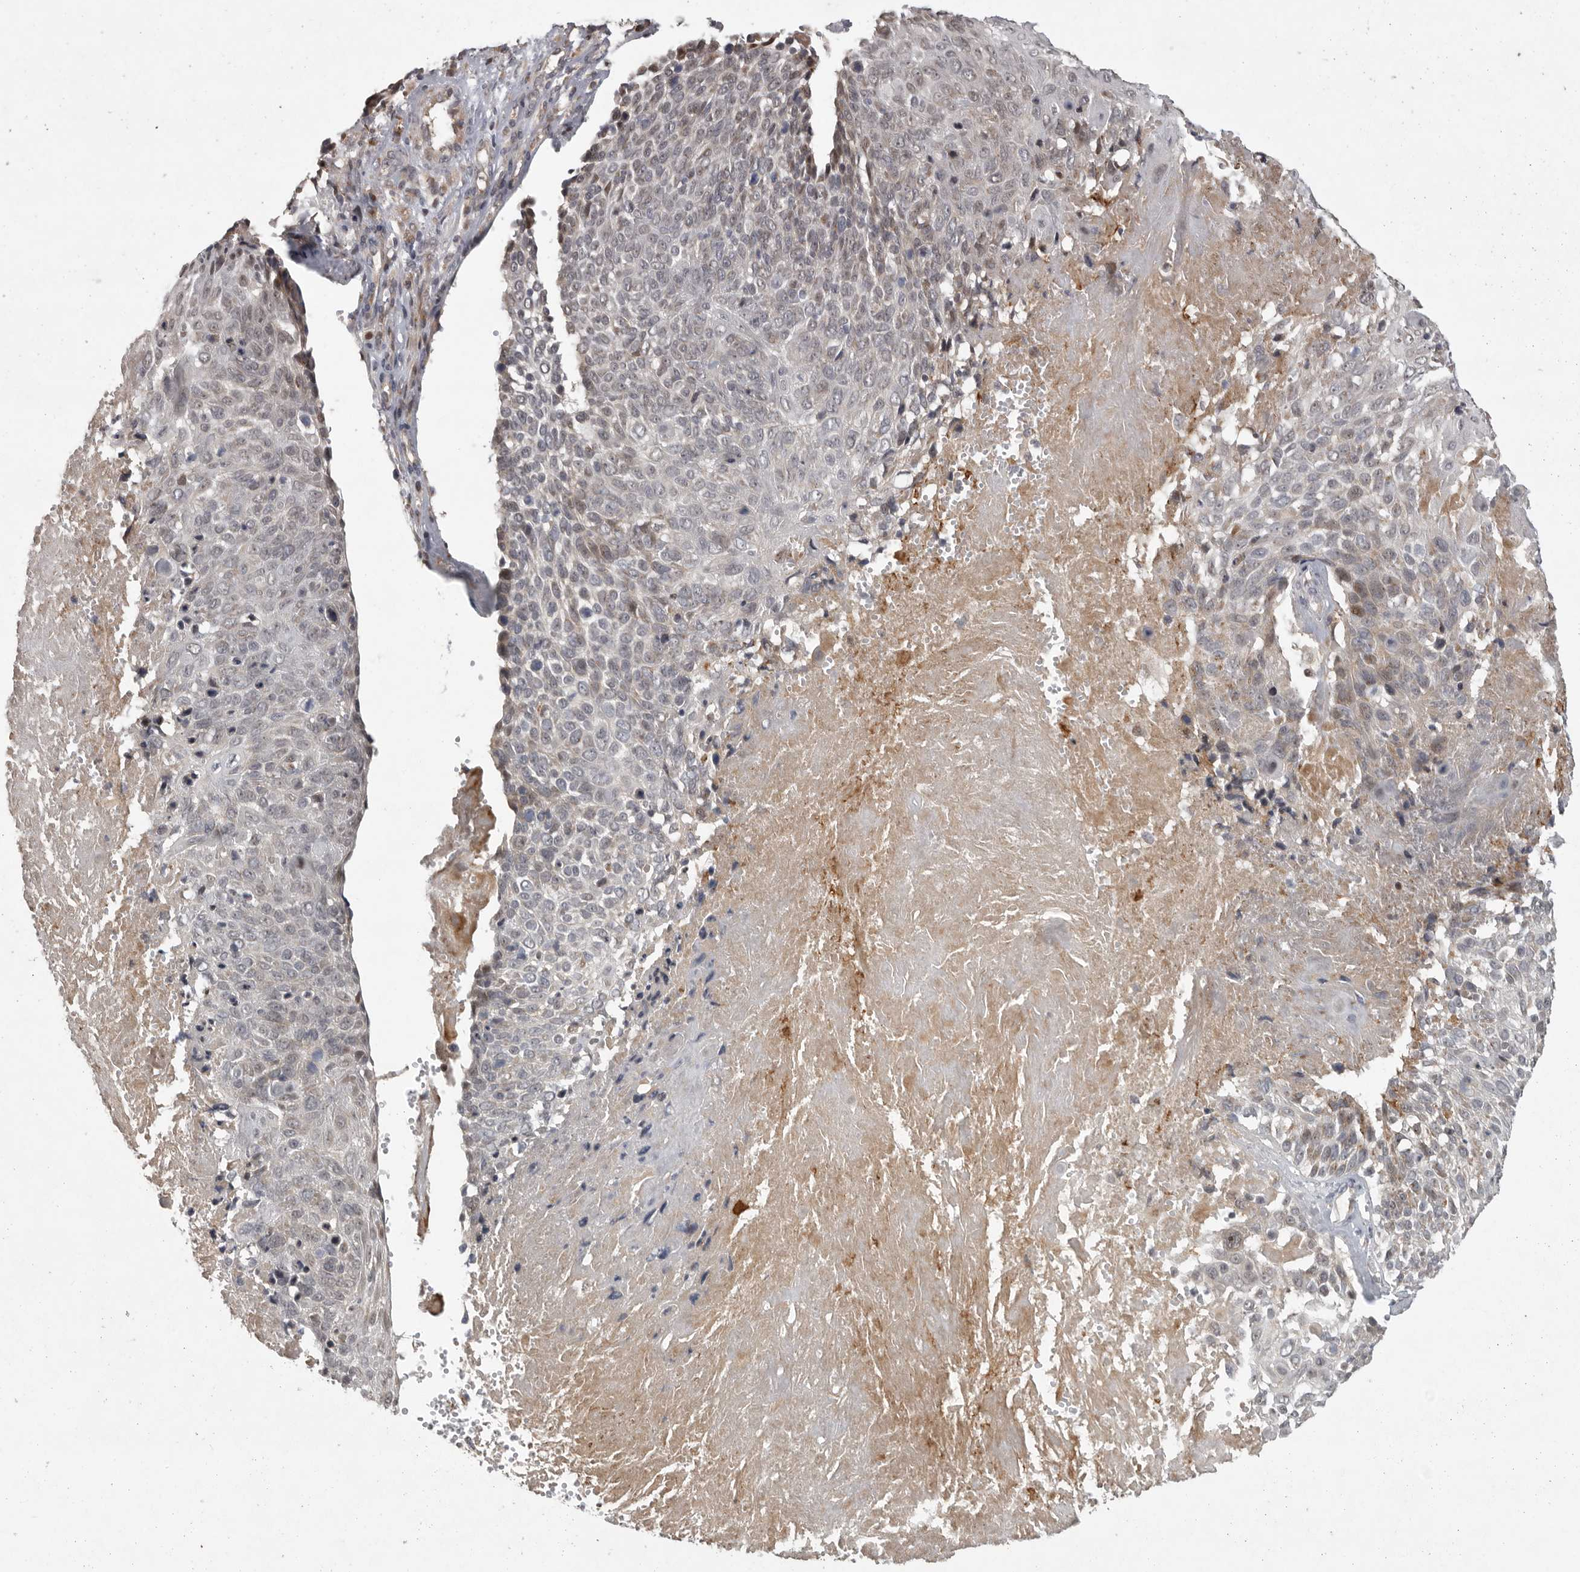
{"staining": {"intensity": "moderate", "quantity": "<25%", "location": "nuclear"}, "tissue": "cervical cancer", "cell_type": "Tumor cells", "image_type": "cancer", "snomed": [{"axis": "morphology", "description": "Squamous cell carcinoma, NOS"}, {"axis": "topography", "description": "Cervix"}], "caption": "Squamous cell carcinoma (cervical) stained with a protein marker displays moderate staining in tumor cells.", "gene": "MAN2A1", "patient": {"sex": "female", "age": 74}}